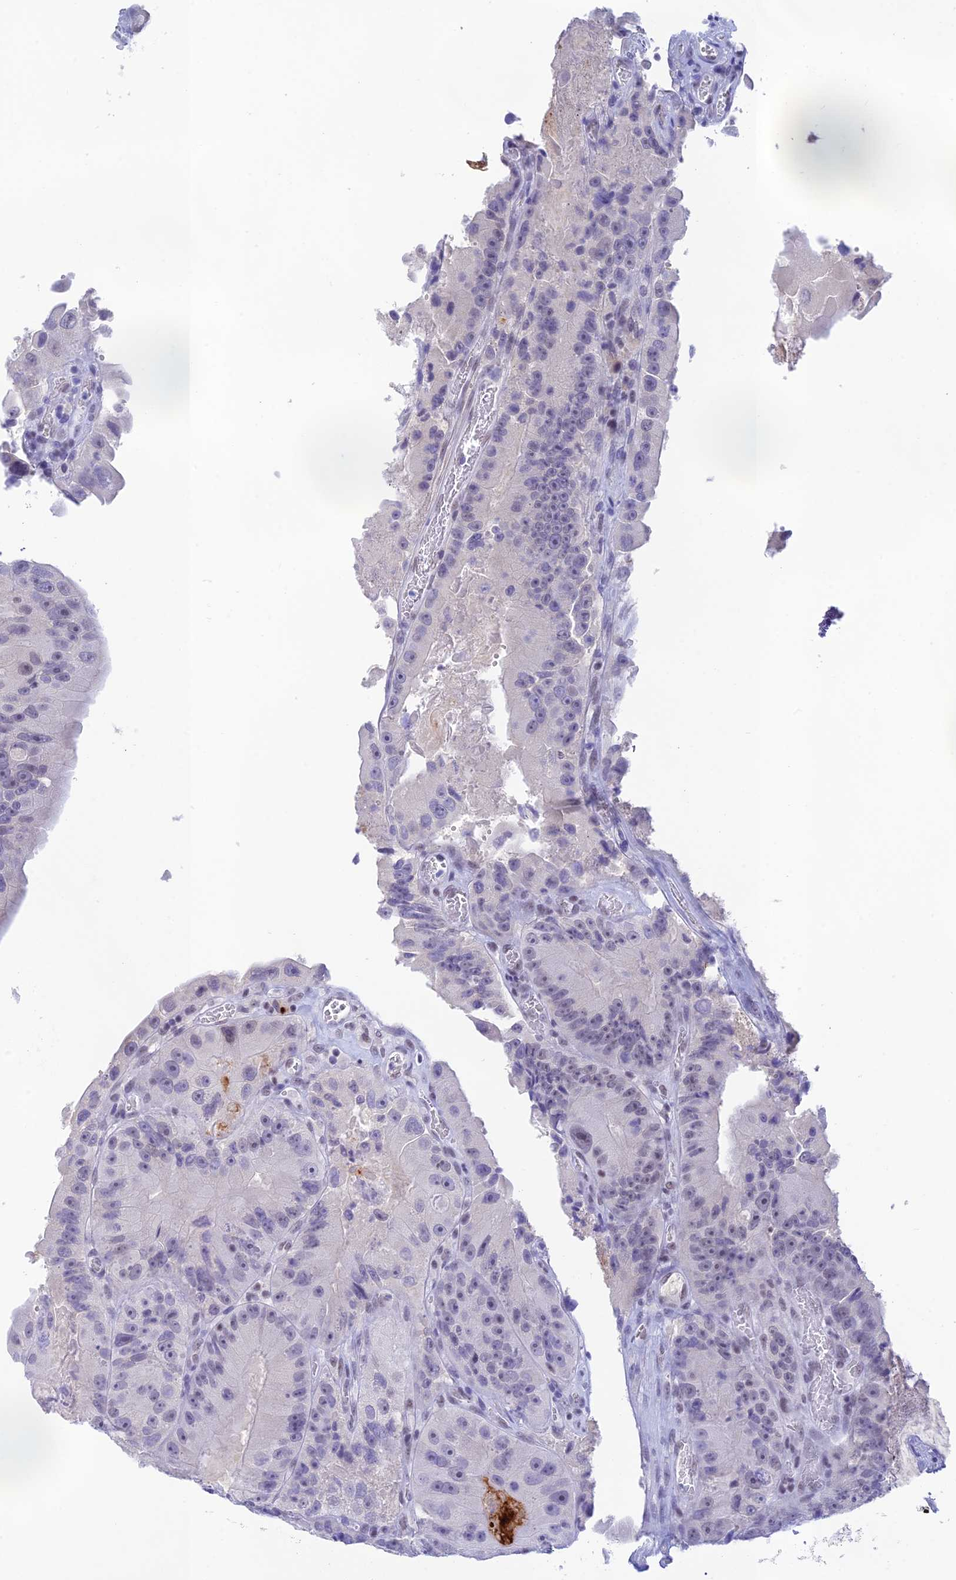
{"staining": {"intensity": "negative", "quantity": "none", "location": "none"}, "tissue": "colorectal cancer", "cell_type": "Tumor cells", "image_type": "cancer", "snomed": [{"axis": "morphology", "description": "Adenocarcinoma, NOS"}, {"axis": "topography", "description": "Colon"}], "caption": "The histopathology image reveals no staining of tumor cells in colorectal adenocarcinoma. (Stains: DAB (3,3'-diaminobenzidine) IHC with hematoxylin counter stain, Microscopy: brightfield microscopy at high magnification).", "gene": "THAP11", "patient": {"sex": "female", "age": 86}}